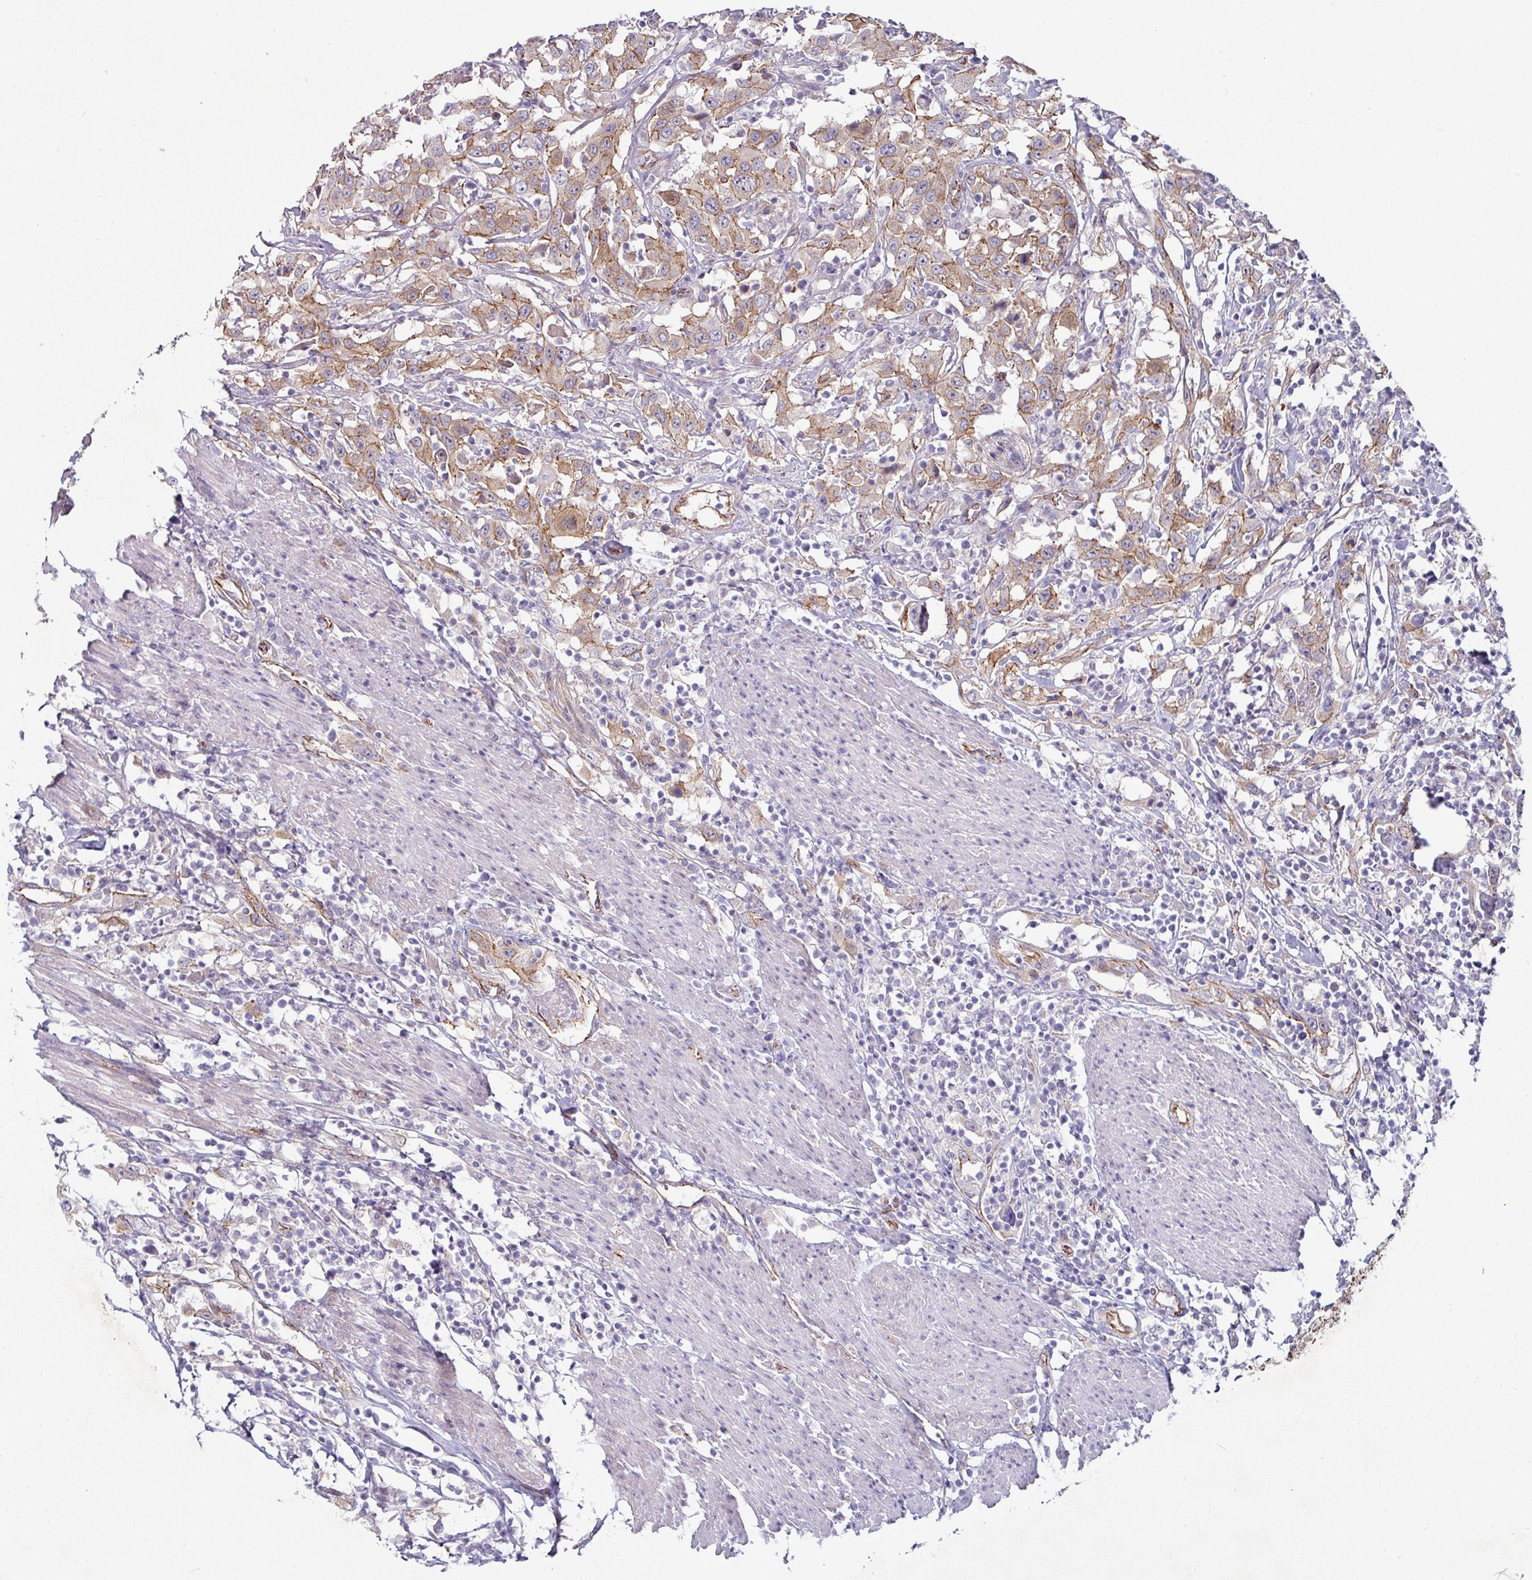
{"staining": {"intensity": "moderate", "quantity": ">75%", "location": "cytoplasmic/membranous"}, "tissue": "urothelial cancer", "cell_type": "Tumor cells", "image_type": "cancer", "snomed": [{"axis": "morphology", "description": "Urothelial carcinoma, High grade"}, {"axis": "topography", "description": "Urinary bladder"}], "caption": "Immunohistochemical staining of human high-grade urothelial carcinoma demonstrates moderate cytoplasmic/membranous protein positivity in approximately >75% of tumor cells.", "gene": "JUP", "patient": {"sex": "male", "age": 61}}